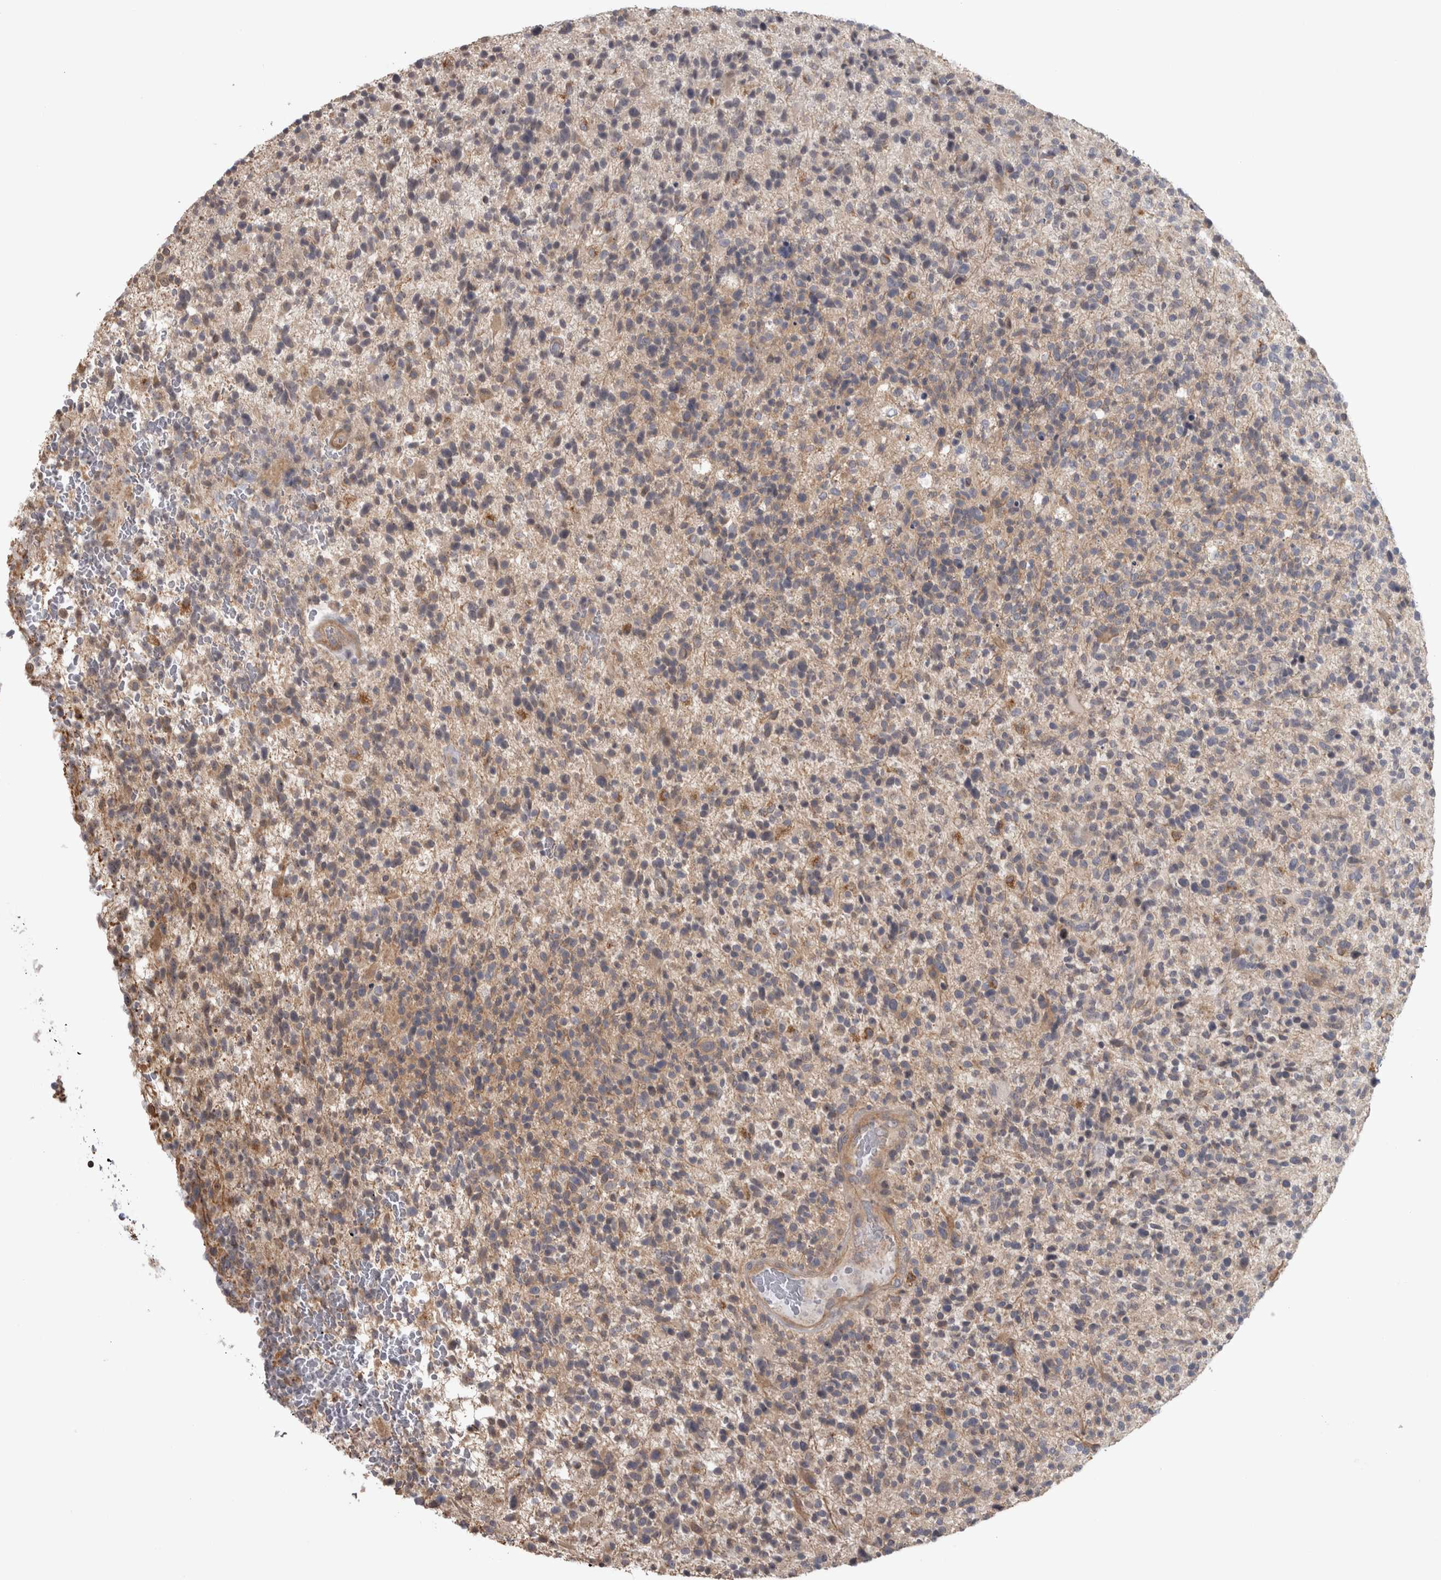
{"staining": {"intensity": "weak", "quantity": "25%-75%", "location": "cytoplasmic/membranous"}, "tissue": "glioma", "cell_type": "Tumor cells", "image_type": "cancer", "snomed": [{"axis": "morphology", "description": "Glioma, malignant, High grade"}, {"axis": "topography", "description": "Brain"}], "caption": "Malignant glioma (high-grade) stained for a protein (brown) exhibits weak cytoplasmic/membranous positive expression in approximately 25%-75% of tumor cells.", "gene": "PPP1R12B", "patient": {"sex": "male", "age": 72}}